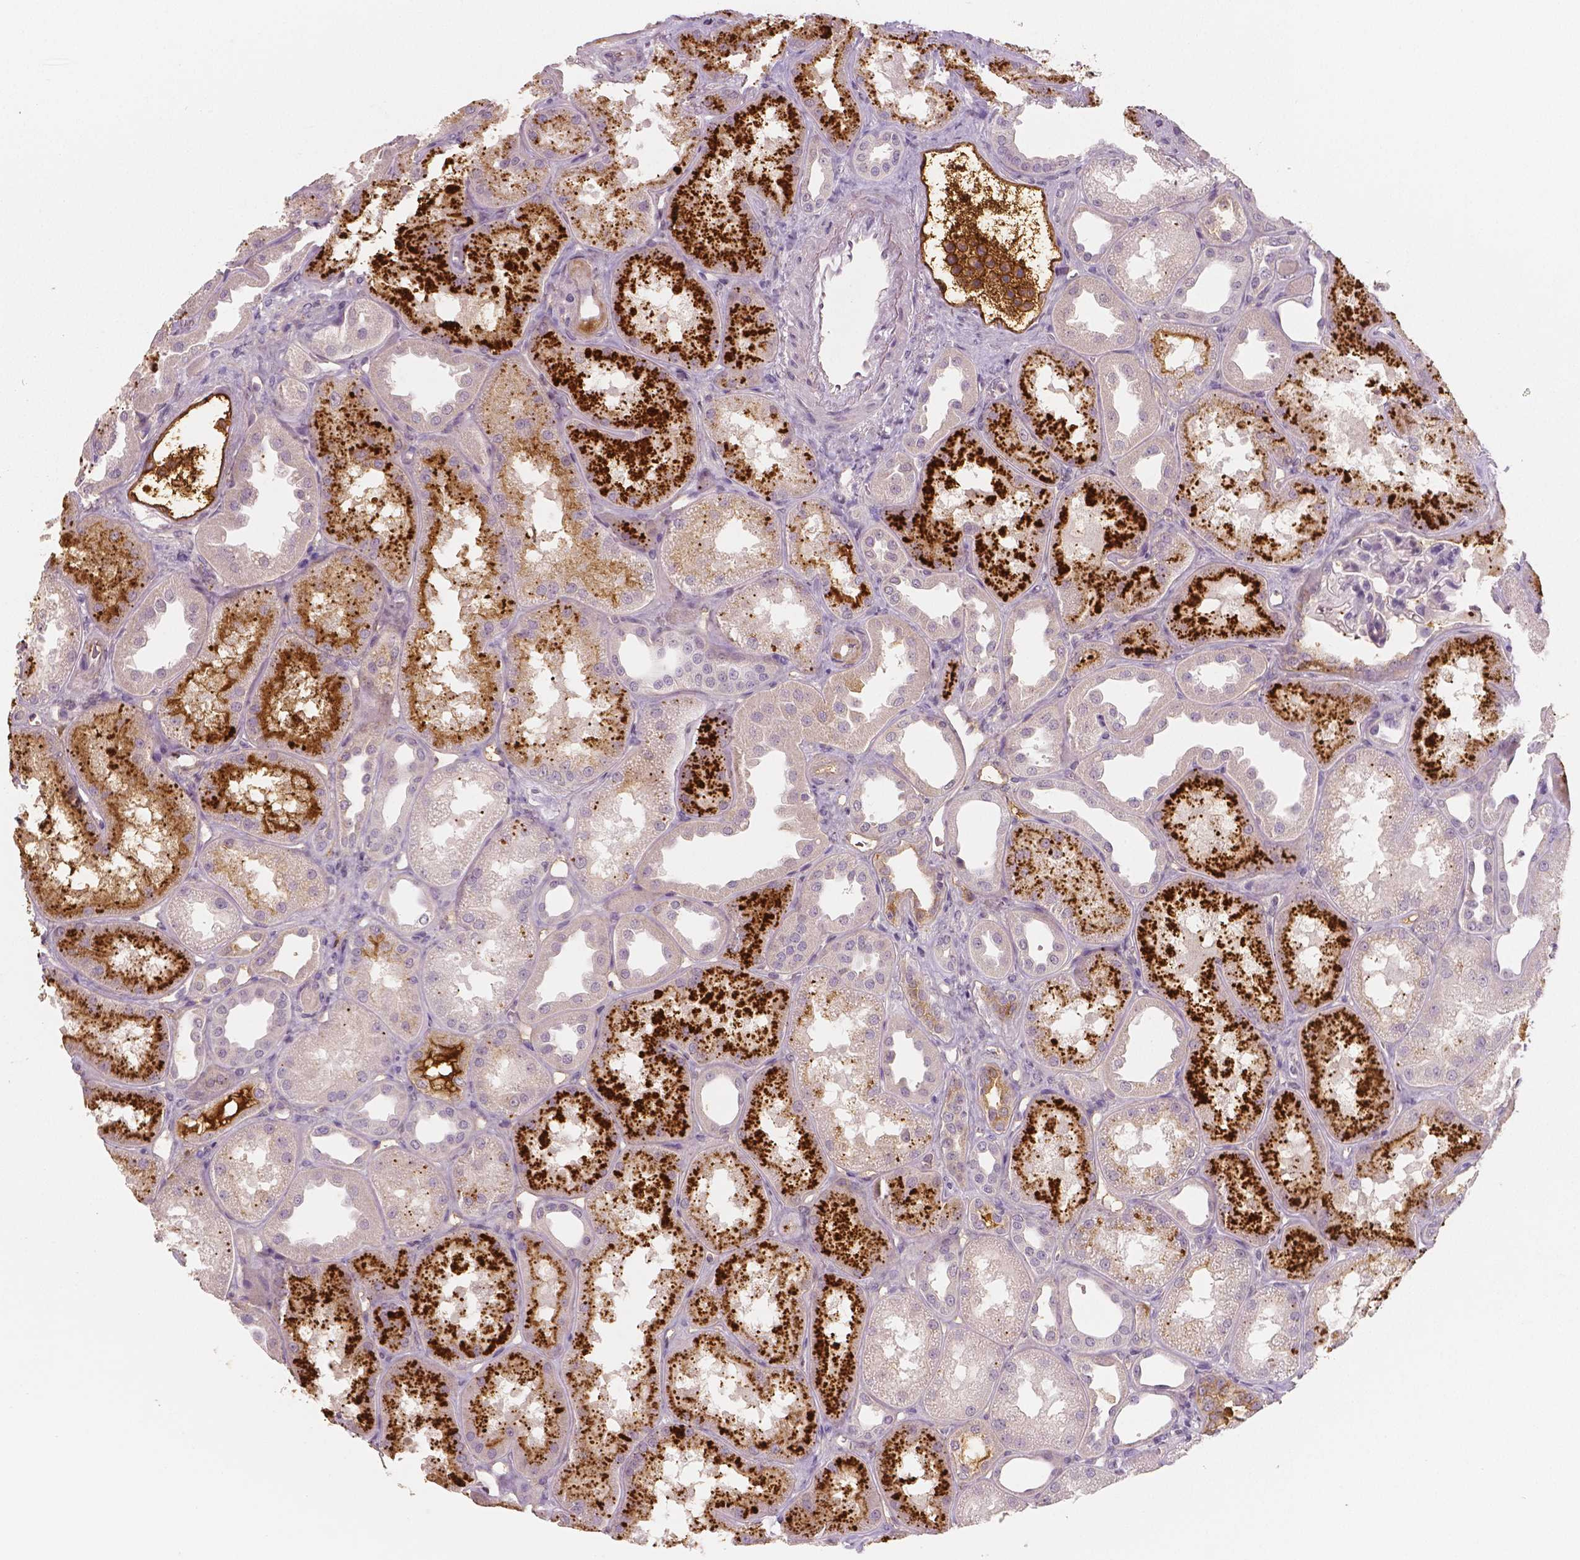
{"staining": {"intensity": "moderate", "quantity": "25%-75%", "location": "cytoplasmic/membranous"}, "tissue": "kidney", "cell_type": "Cells in glomeruli", "image_type": "normal", "snomed": [{"axis": "morphology", "description": "Normal tissue, NOS"}, {"axis": "topography", "description": "Kidney"}], "caption": "A high-resolution image shows immunohistochemistry staining of unremarkable kidney, which shows moderate cytoplasmic/membranous expression in approximately 25%-75% of cells in glomeruli. The staining was performed using DAB (3,3'-diaminobenzidine) to visualize the protein expression in brown, while the nuclei were stained in blue with hematoxylin (Magnification: 20x).", "gene": "APOA4", "patient": {"sex": "male", "age": 61}}